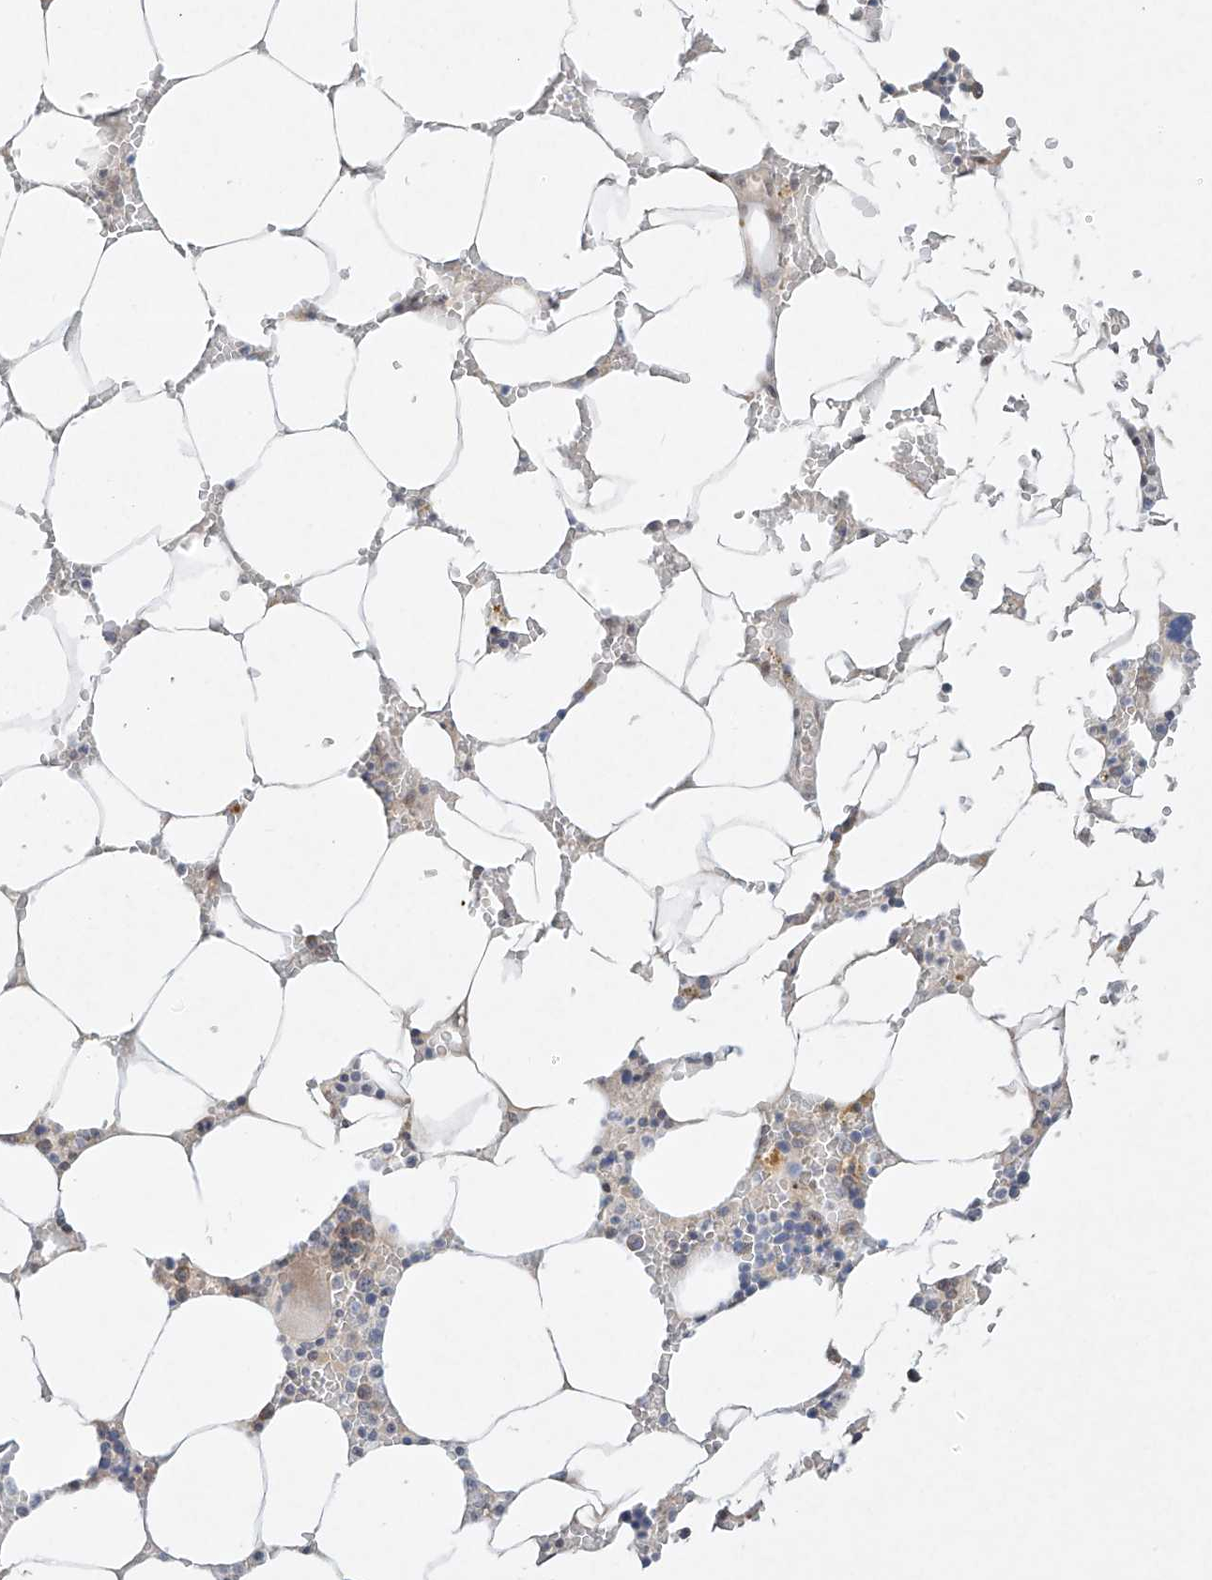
{"staining": {"intensity": "weak", "quantity": "<25%", "location": "cytoplasmic/membranous"}, "tissue": "bone marrow", "cell_type": "Hematopoietic cells", "image_type": "normal", "snomed": [{"axis": "morphology", "description": "Normal tissue, NOS"}, {"axis": "topography", "description": "Bone marrow"}], "caption": "IHC image of unremarkable bone marrow stained for a protein (brown), which exhibits no expression in hematopoietic cells. (Stains: DAB immunohistochemistry with hematoxylin counter stain, Microscopy: brightfield microscopy at high magnification).", "gene": "TASP1", "patient": {"sex": "male", "age": 70}}